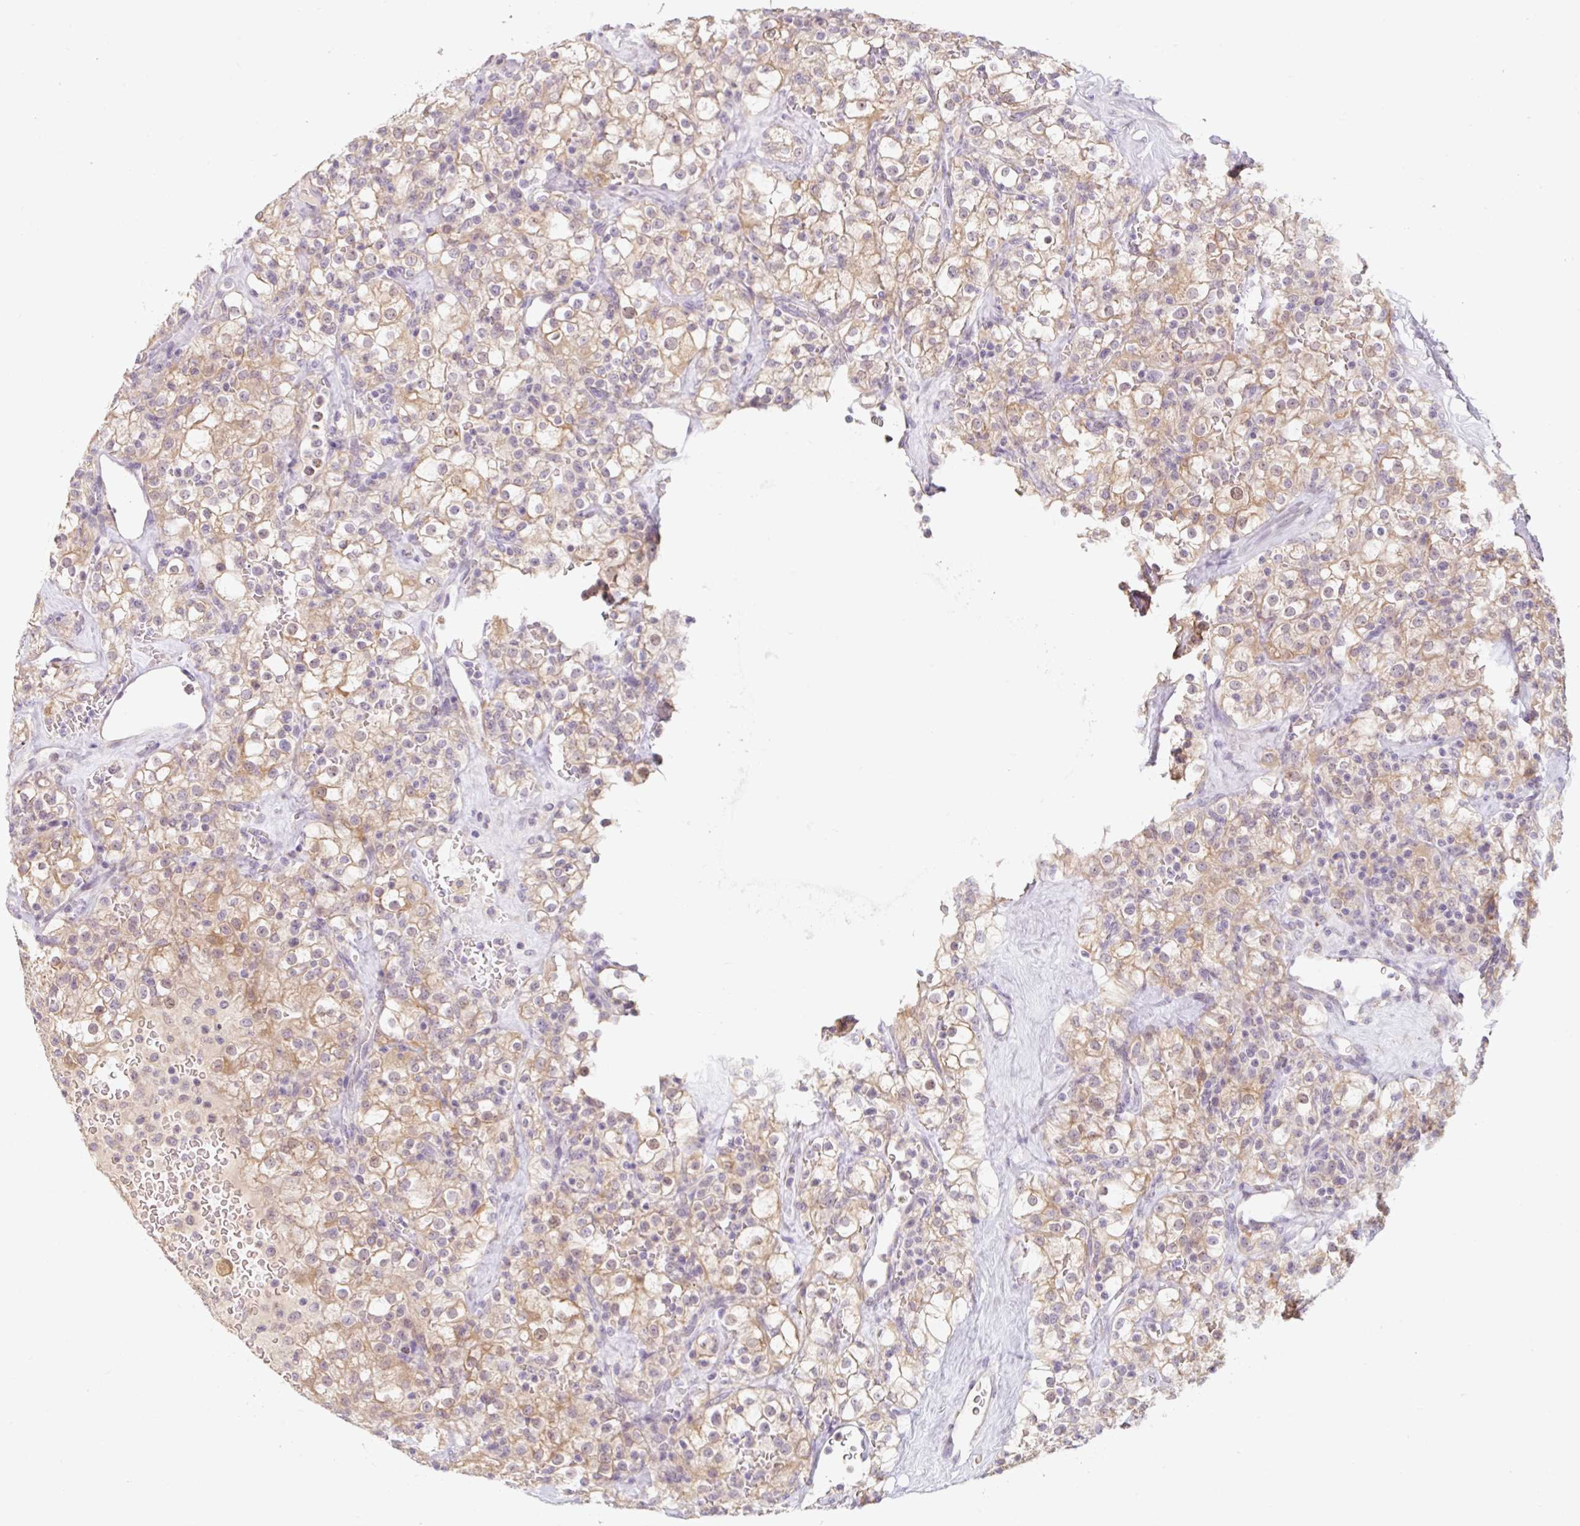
{"staining": {"intensity": "moderate", "quantity": ">75%", "location": "cytoplasmic/membranous"}, "tissue": "renal cancer", "cell_type": "Tumor cells", "image_type": "cancer", "snomed": [{"axis": "morphology", "description": "Adenocarcinoma, NOS"}, {"axis": "topography", "description": "Kidney"}], "caption": "An image of human renal cancer stained for a protein demonstrates moderate cytoplasmic/membranous brown staining in tumor cells.", "gene": "MIA2", "patient": {"sex": "female", "age": 74}}